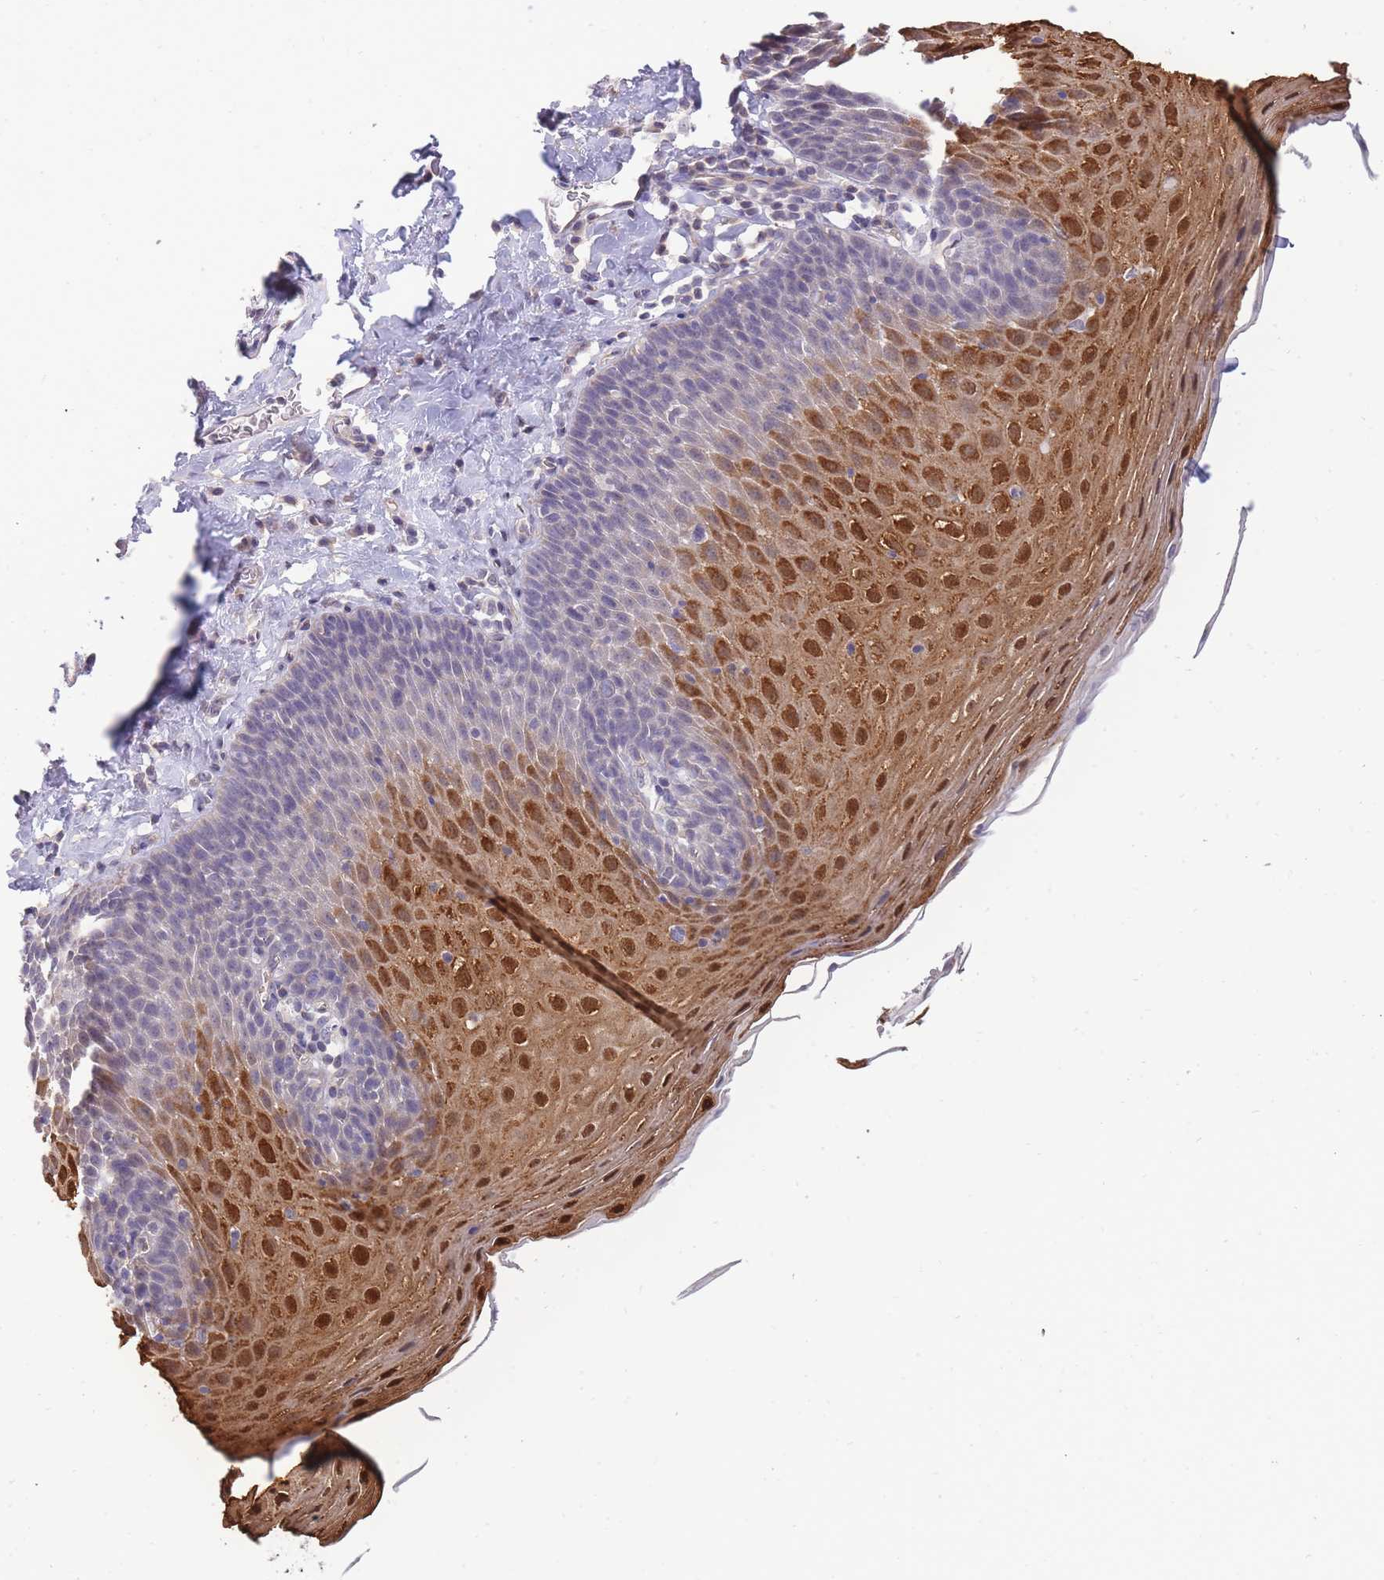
{"staining": {"intensity": "strong", "quantity": "<25%", "location": "cytoplasmic/membranous,nuclear"}, "tissue": "esophagus", "cell_type": "Squamous epithelial cells", "image_type": "normal", "snomed": [{"axis": "morphology", "description": "Normal tissue, NOS"}, {"axis": "topography", "description": "Esophagus"}], "caption": "About <25% of squamous epithelial cells in benign esophagus display strong cytoplasmic/membranous,nuclear protein expression as visualized by brown immunohistochemical staining.", "gene": "C19orf25", "patient": {"sex": "female", "age": 61}}